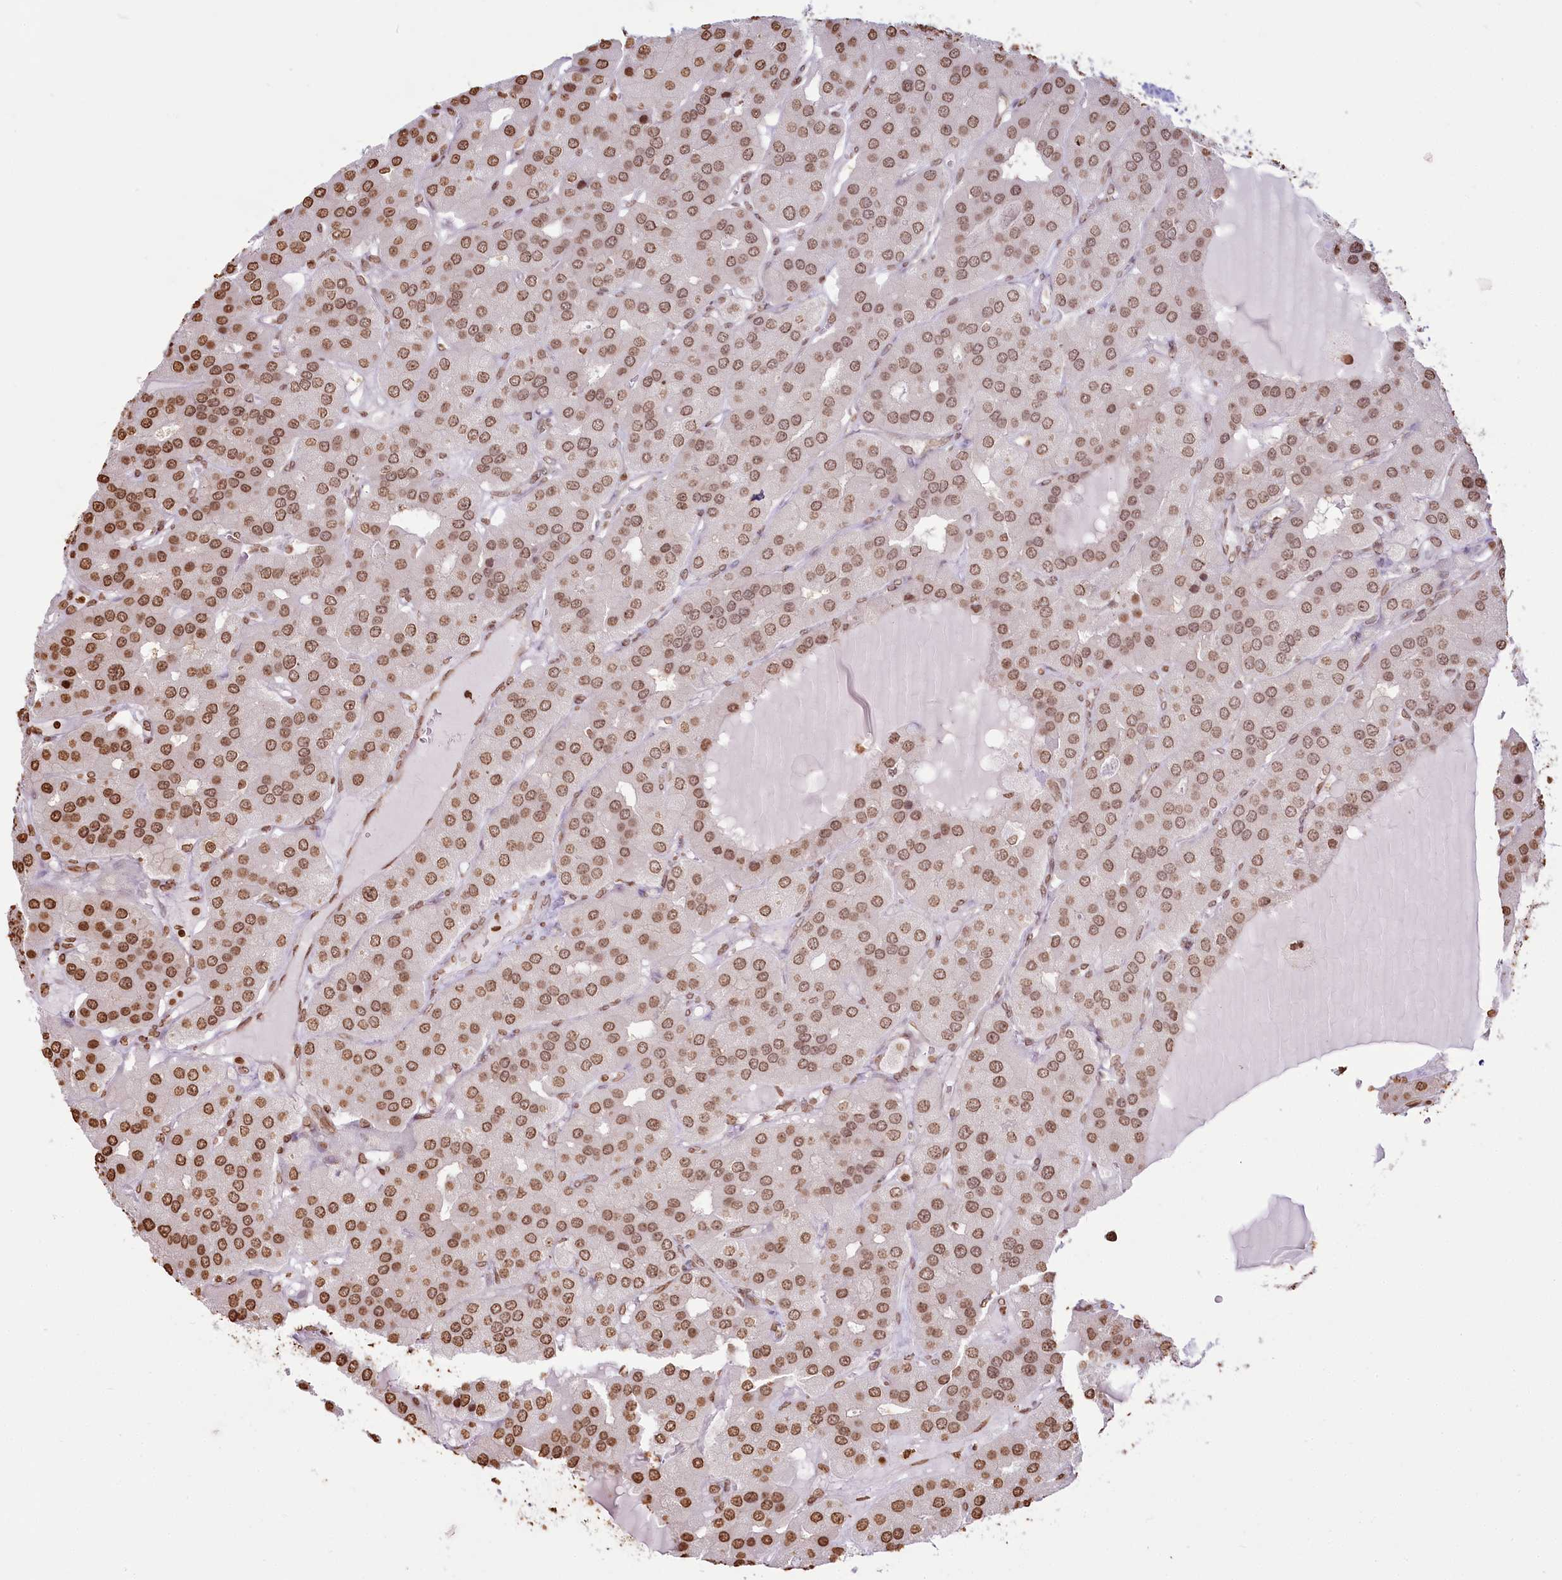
{"staining": {"intensity": "moderate", "quantity": ">75%", "location": "nuclear"}, "tissue": "parathyroid gland", "cell_type": "Glandular cells", "image_type": "normal", "snomed": [{"axis": "morphology", "description": "Normal tissue, NOS"}, {"axis": "morphology", "description": "Adenoma, NOS"}, {"axis": "topography", "description": "Parathyroid gland"}], "caption": "Glandular cells reveal moderate nuclear expression in about >75% of cells in unremarkable parathyroid gland. The protein of interest is shown in brown color, while the nuclei are stained blue.", "gene": "FAM13A", "patient": {"sex": "female", "age": 86}}